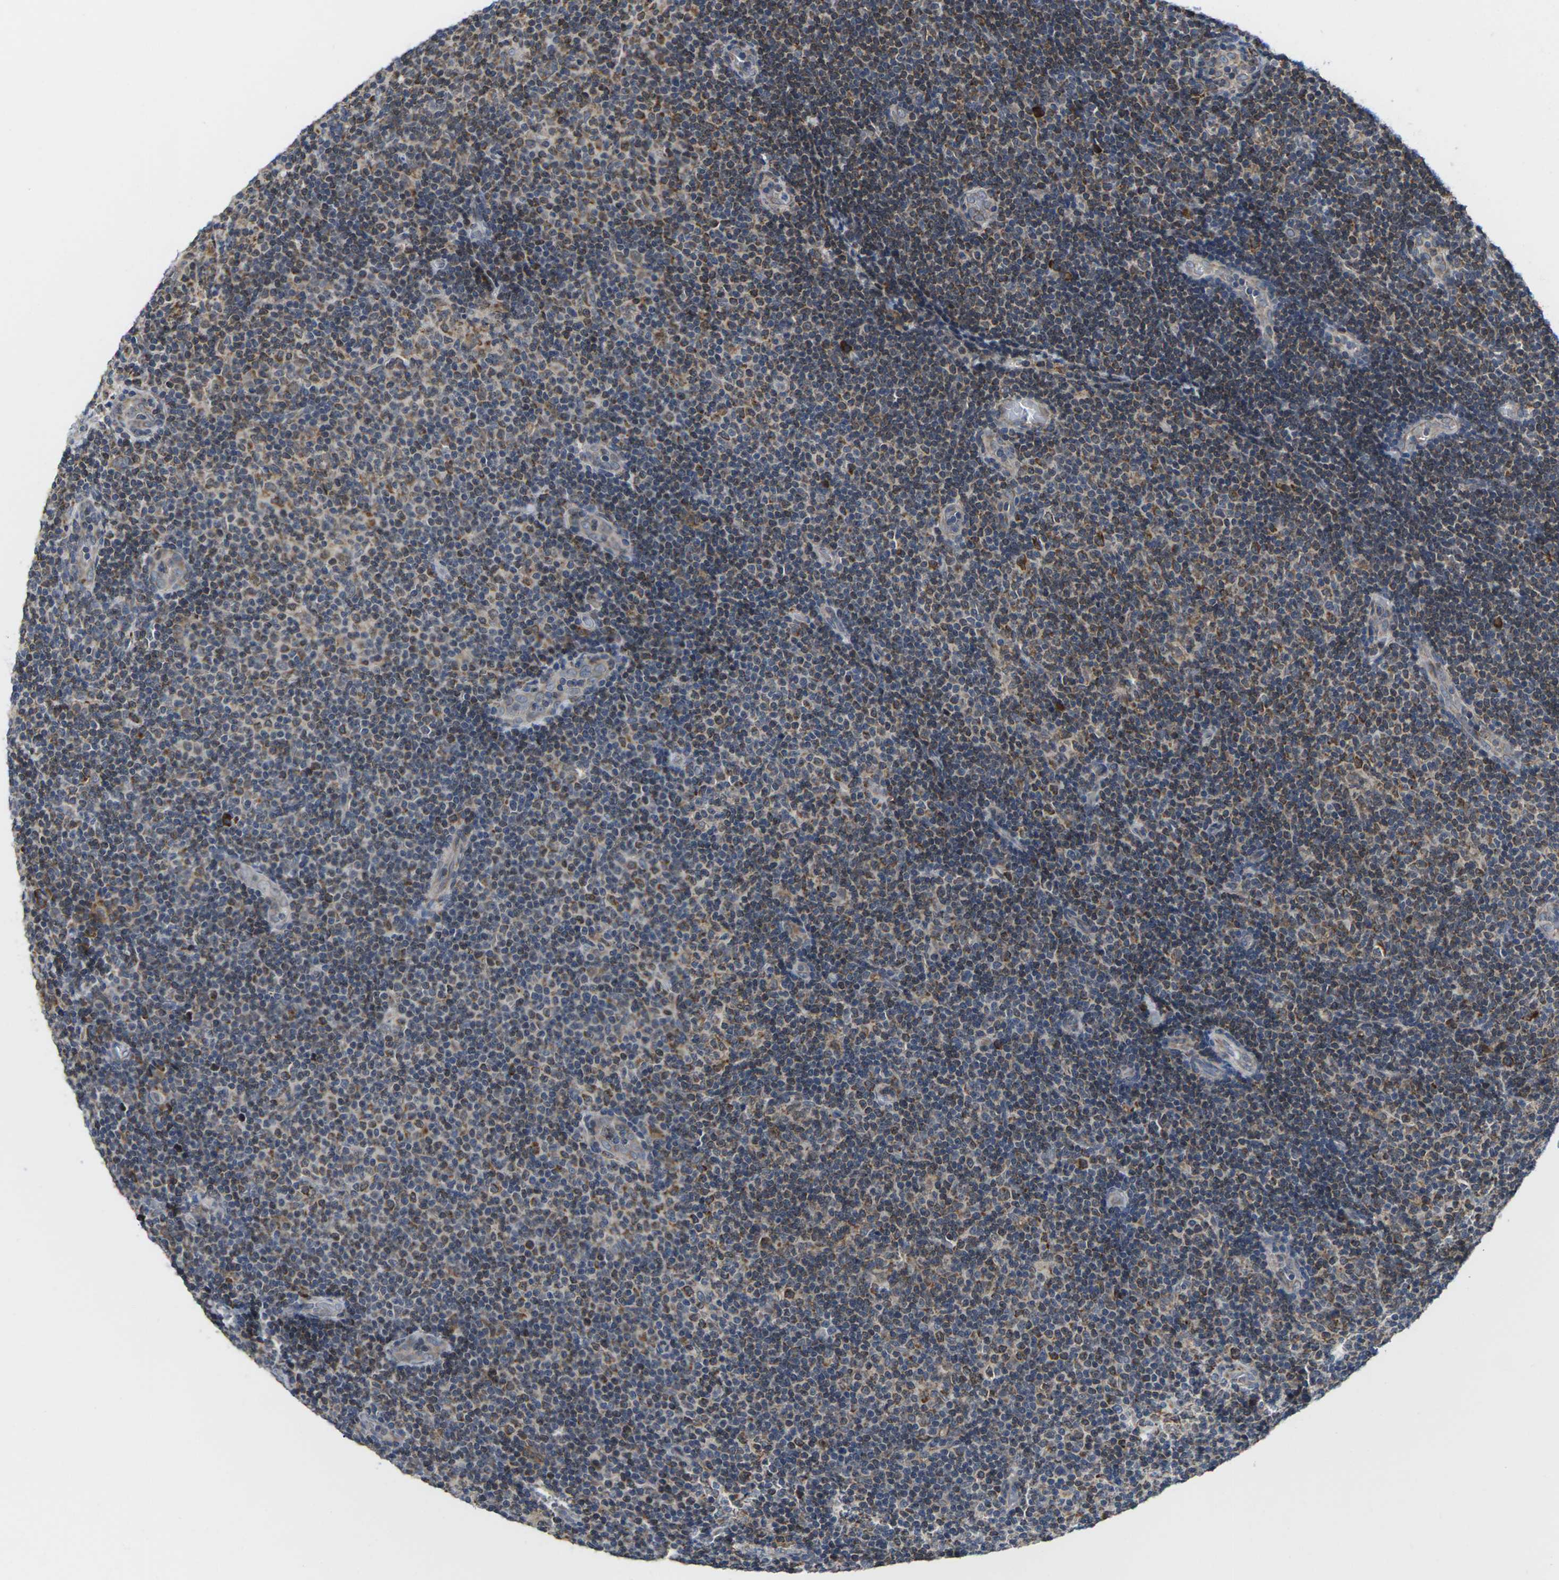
{"staining": {"intensity": "moderate", "quantity": "25%-75%", "location": "cytoplasmic/membranous"}, "tissue": "lymphoma", "cell_type": "Tumor cells", "image_type": "cancer", "snomed": [{"axis": "morphology", "description": "Malignant lymphoma, non-Hodgkin's type, Low grade"}, {"axis": "topography", "description": "Lymph node"}], "caption": "Tumor cells show medium levels of moderate cytoplasmic/membranous expression in about 25%-75% of cells in human lymphoma. (DAB (3,3'-diaminobenzidine) IHC with brightfield microscopy, high magnification).", "gene": "PDZK1IP1", "patient": {"sex": "male", "age": 83}}